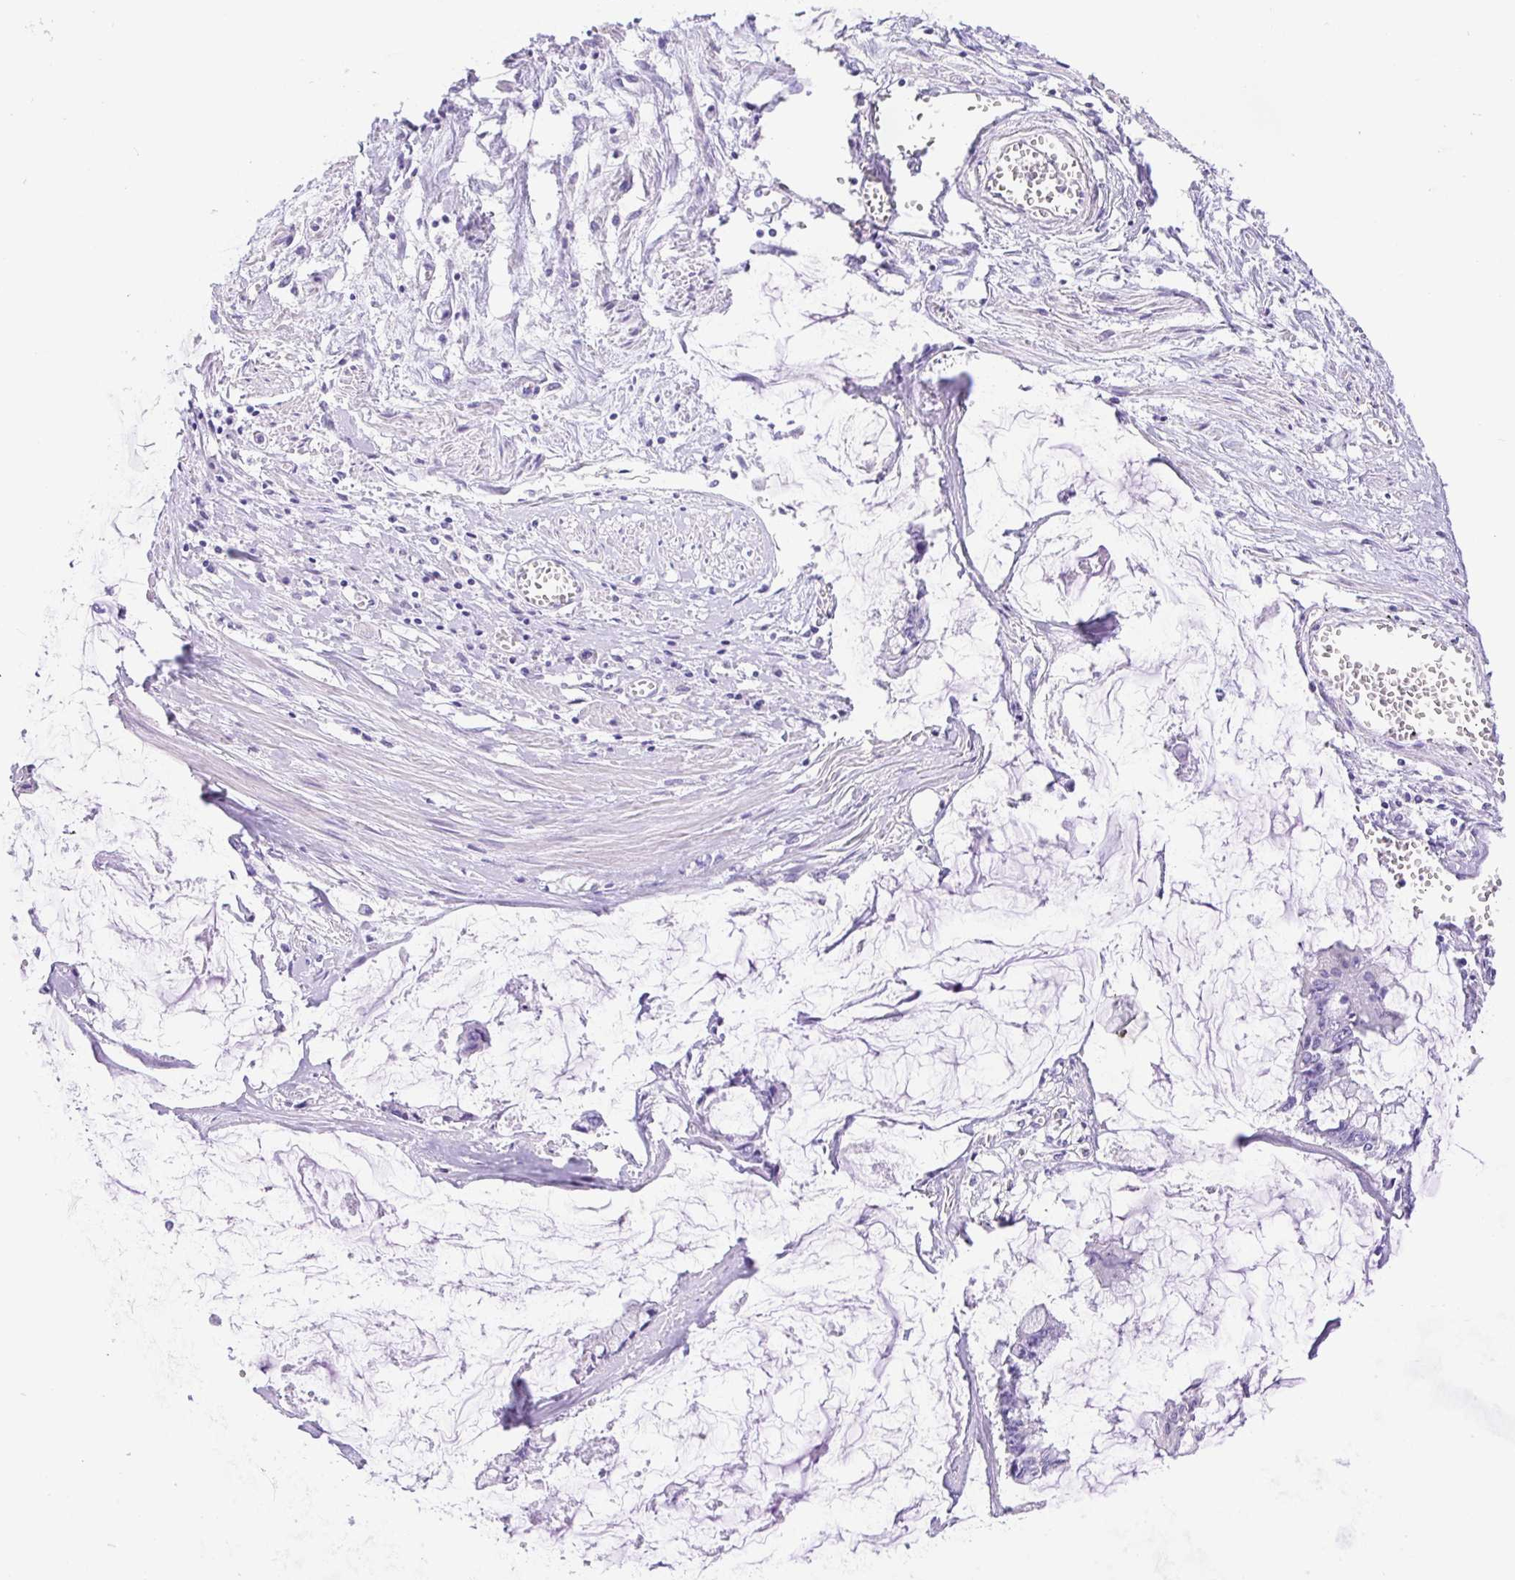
{"staining": {"intensity": "negative", "quantity": "none", "location": "none"}, "tissue": "ovarian cancer", "cell_type": "Tumor cells", "image_type": "cancer", "snomed": [{"axis": "morphology", "description": "Cystadenocarcinoma, mucinous, NOS"}, {"axis": "topography", "description": "Ovary"}], "caption": "Immunohistochemistry (IHC) of human ovarian cancer (mucinous cystadenocarcinoma) shows no staining in tumor cells.", "gene": "PRAMEF19", "patient": {"sex": "female", "age": 90}}